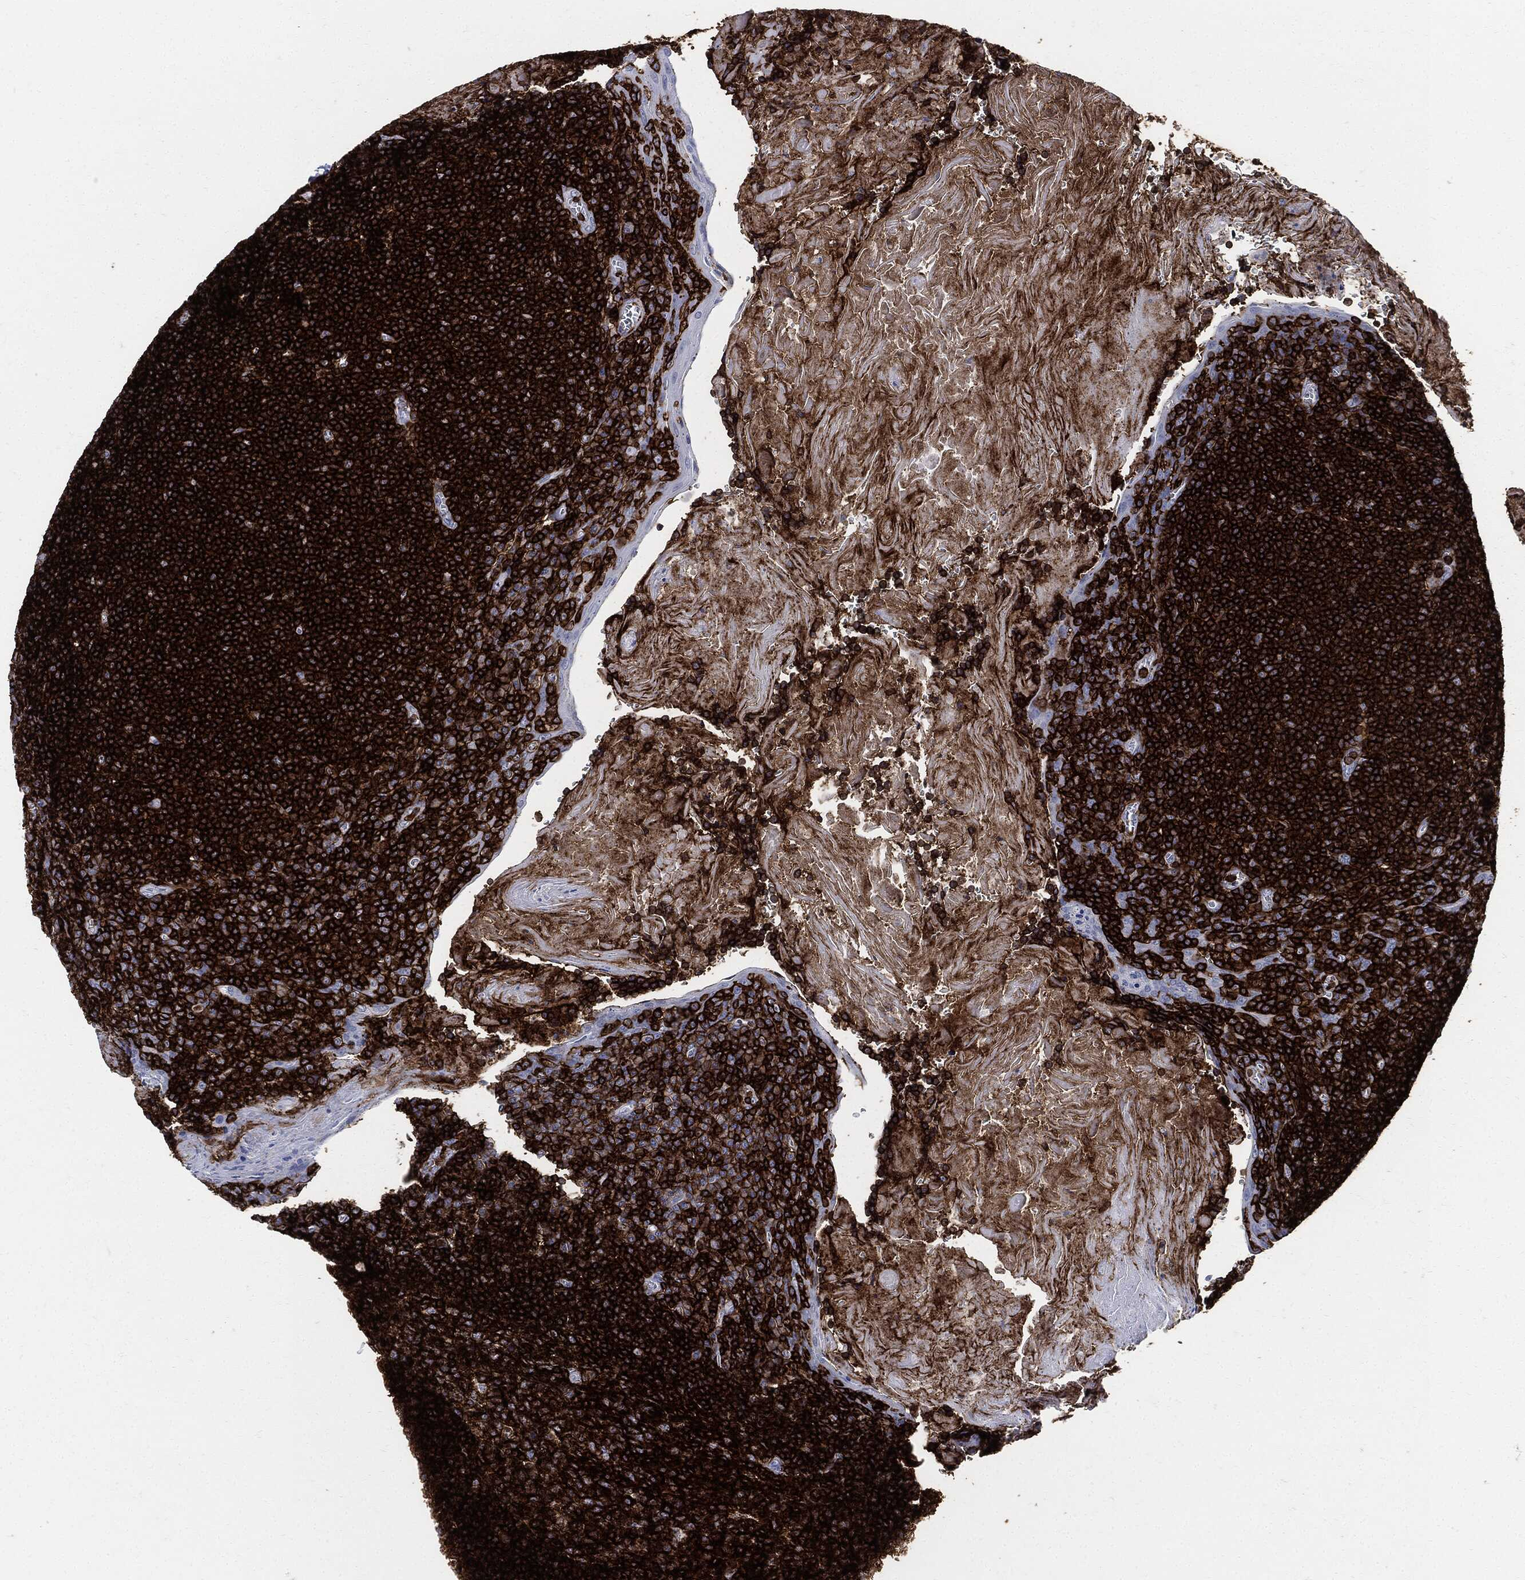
{"staining": {"intensity": "strong", "quantity": ">75%", "location": "cytoplasmic/membranous"}, "tissue": "tonsil", "cell_type": "Germinal center cells", "image_type": "normal", "snomed": [{"axis": "morphology", "description": "Normal tissue, NOS"}, {"axis": "morphology", "description": "Inflammation, NOS"}, {"axis": "topography", "description": "Tonsil"}], "caption": "Immunohistochemical staining of normal tonsil demonstrates high levels of strong cytoplasmic/membranous expression in approximately >75% of germinal center cells.", "gene": "PTPRC", "patient": {"sex": "female", "age": 31}}